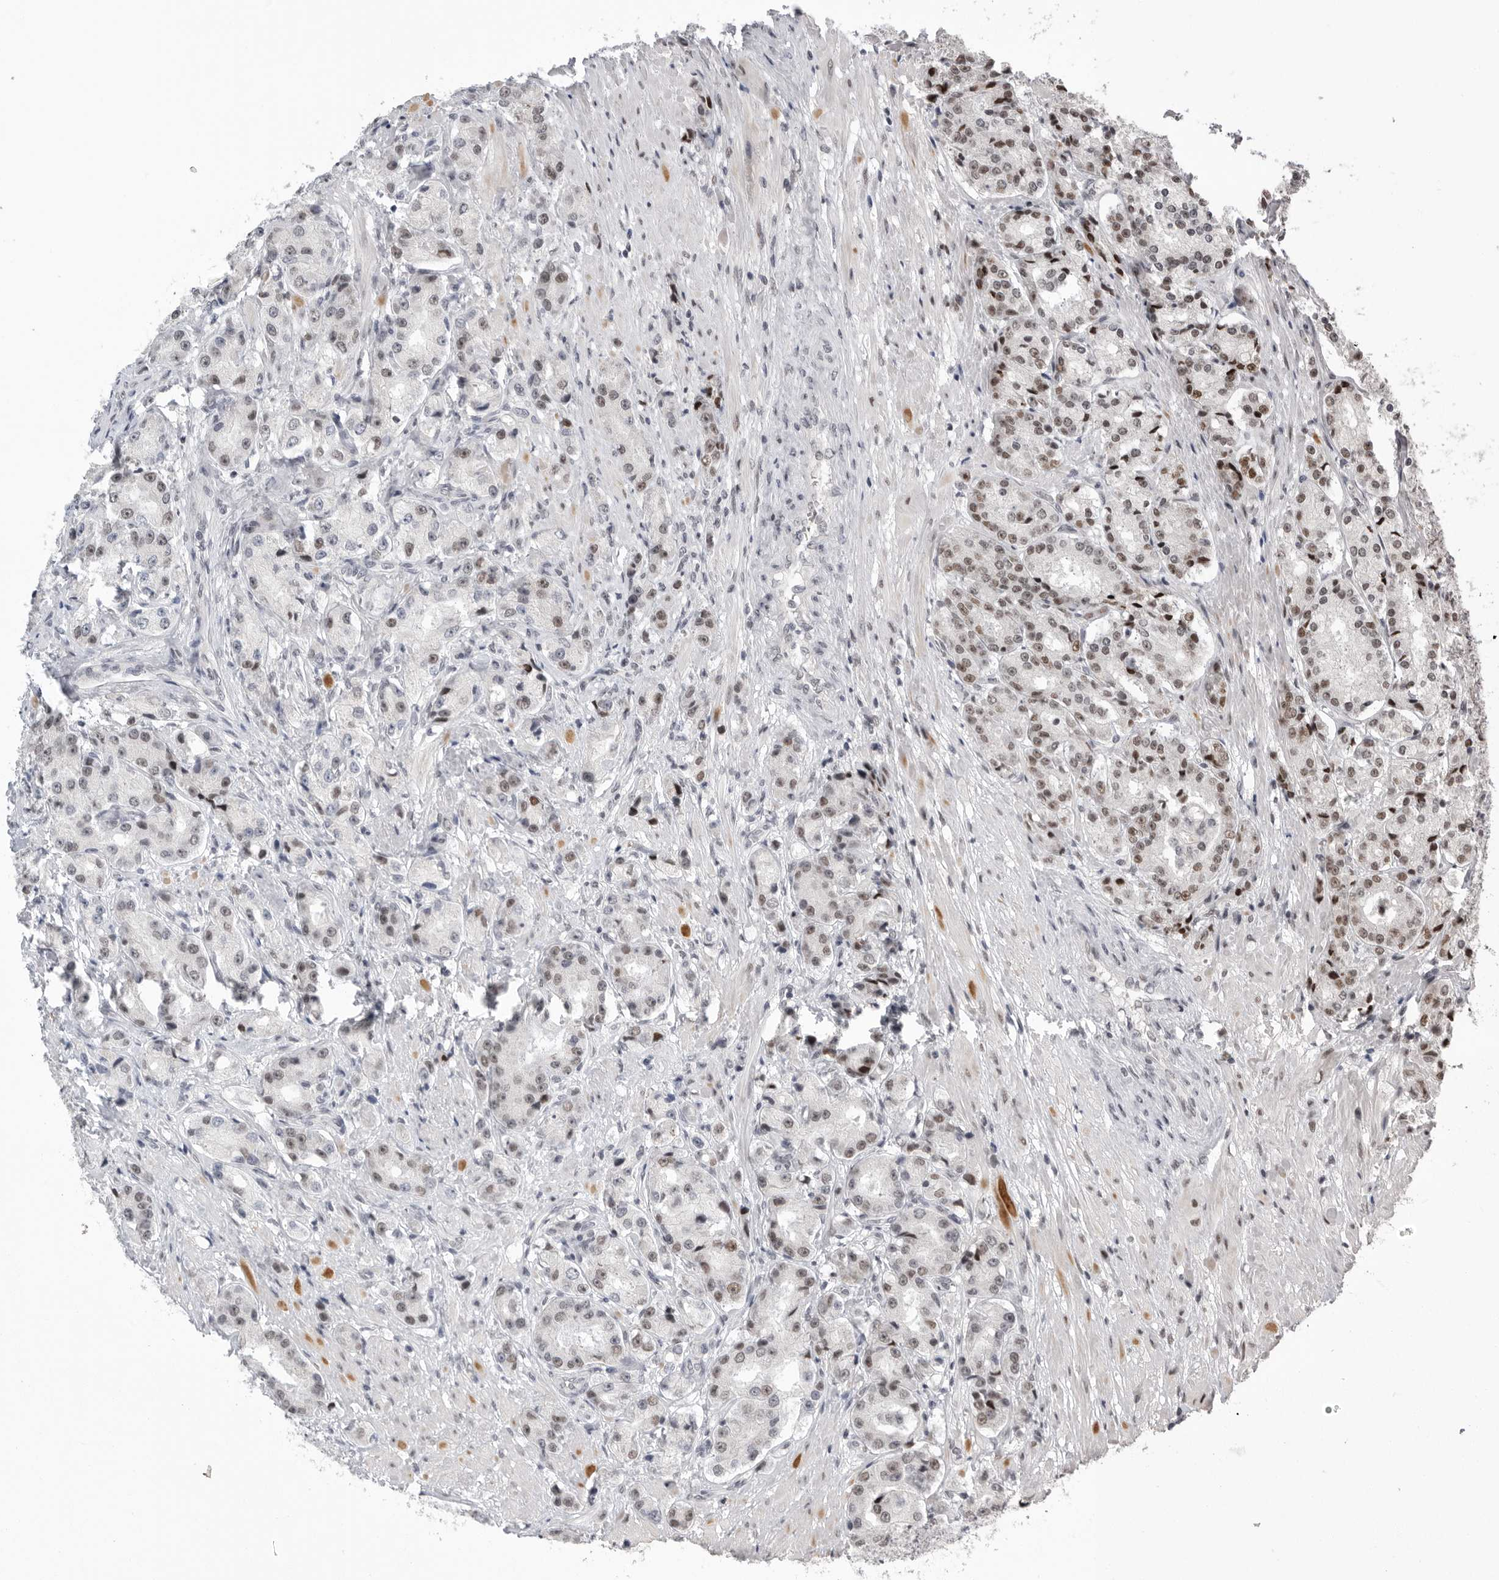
{"staining": {"intensity": "moderate", "quantity": ">75%", "location": "nuclear"}, "tissue": "prostate cancer", "cell_type": "Tumor cells", "image_type": "cancer", "snomed": [{"axis": "morphology", "description": "Adenocarcinoma, High grade"}, {"axis": "topography", "description": "Prostate"}], "caption": "Immunohistochemistry of prostate cancer (adenocarcinoma (high-grade)) shows medium levels of moderate nuclear staining in about >75% of tumor cells.", "gene": "POU5F1", "patient": {"sex": "male", "age": 60}}